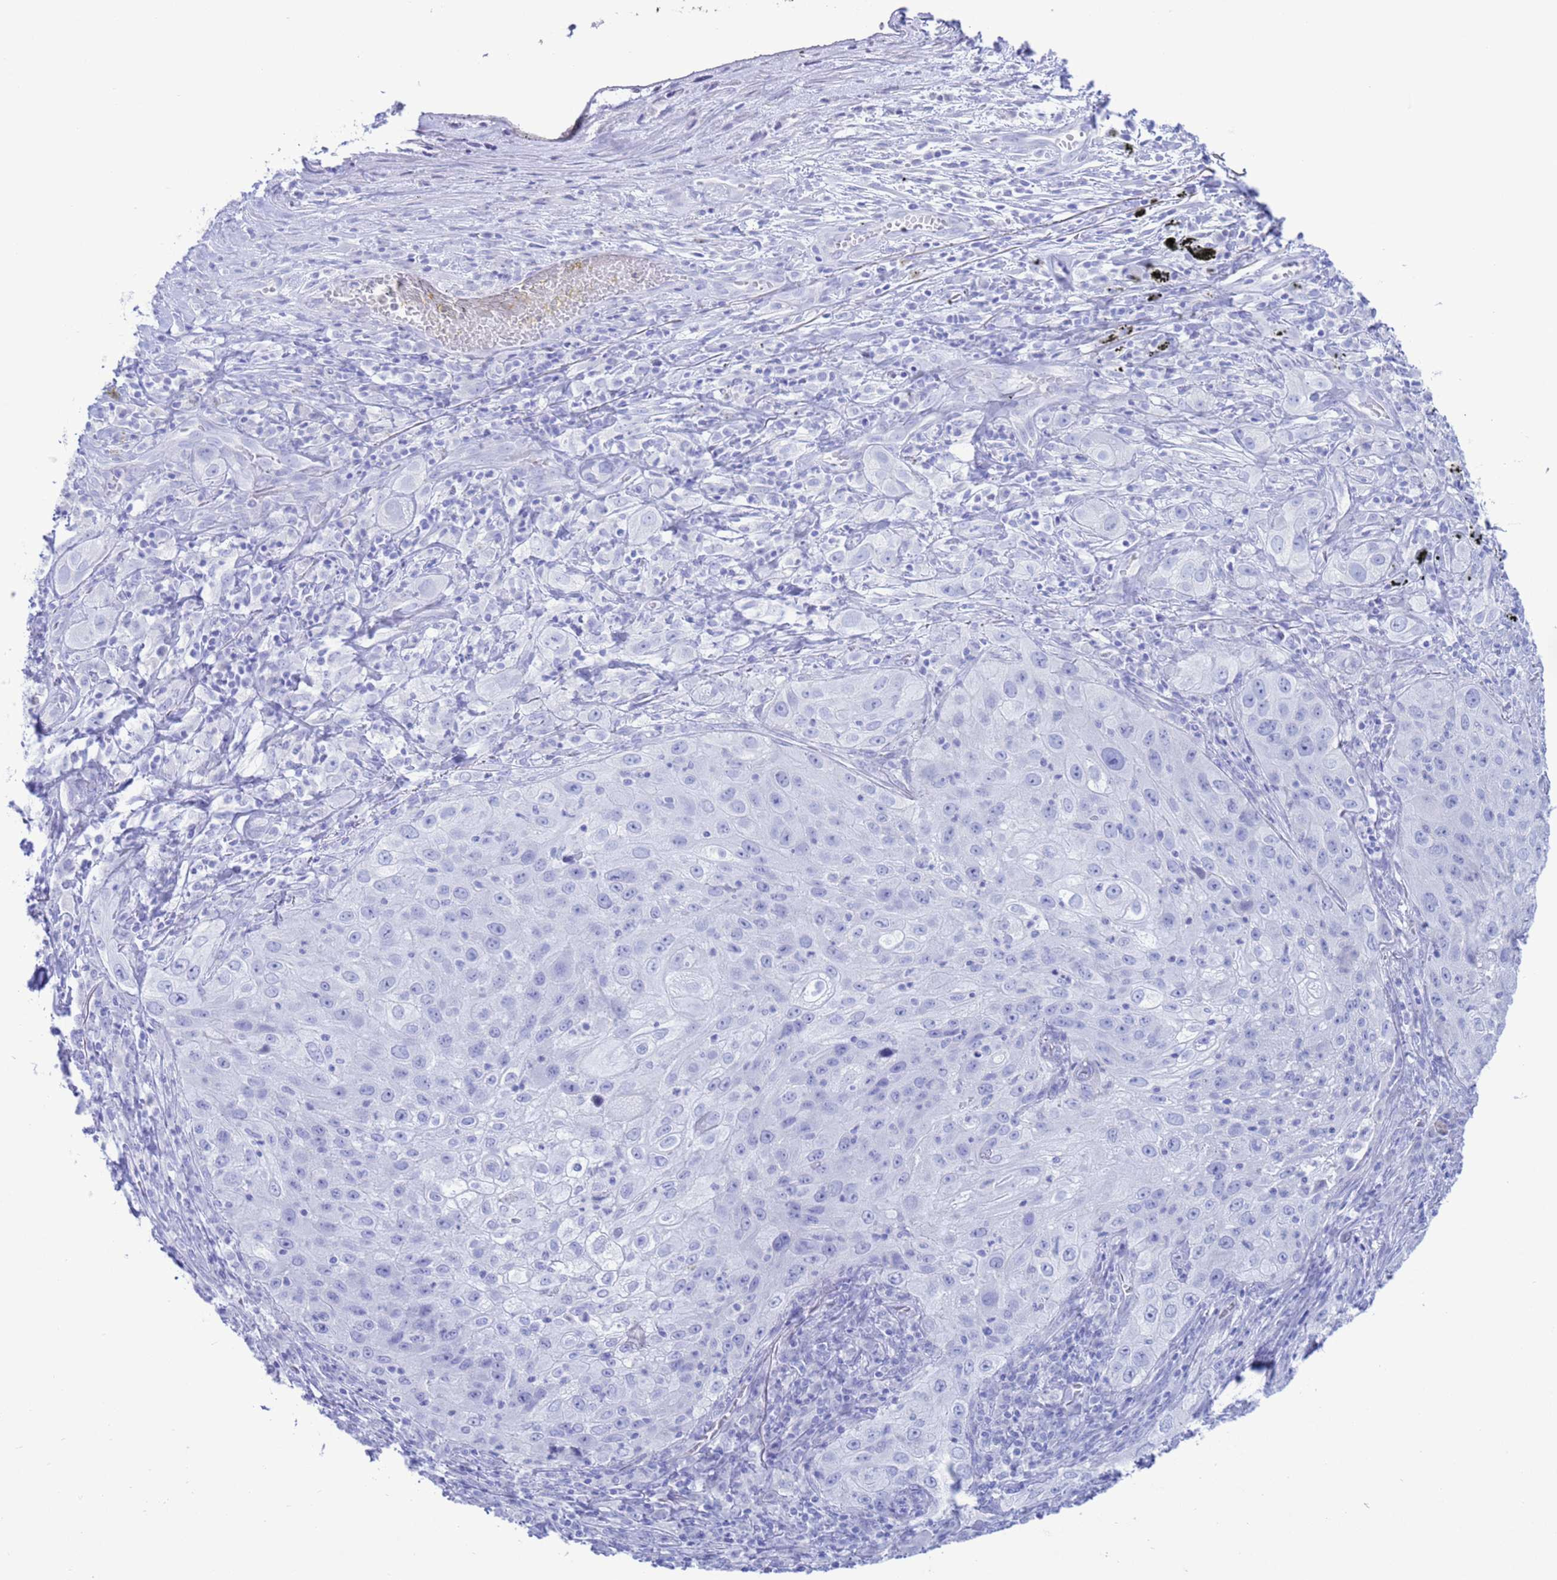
{"staining": {"intensity": "negative", "quantity": "none", "location": "none"}, "tissue": "lung cancer", "cell_type": "Tumor cells", "image_type": "cancer", "snomed": [{"axis": "morphology", "description": "Squamous cell carcinoma, NOS"}, {"axis": "topography", "description": "Lung"}], "caption": "The immunohistochemistry (IHC) micrograph has no significant expression in tumor cells of lung cancer (squamous cell carcinoma) tissue.", "gene": "GSTM1", "patient": {"sex": "female", "age": 69}}